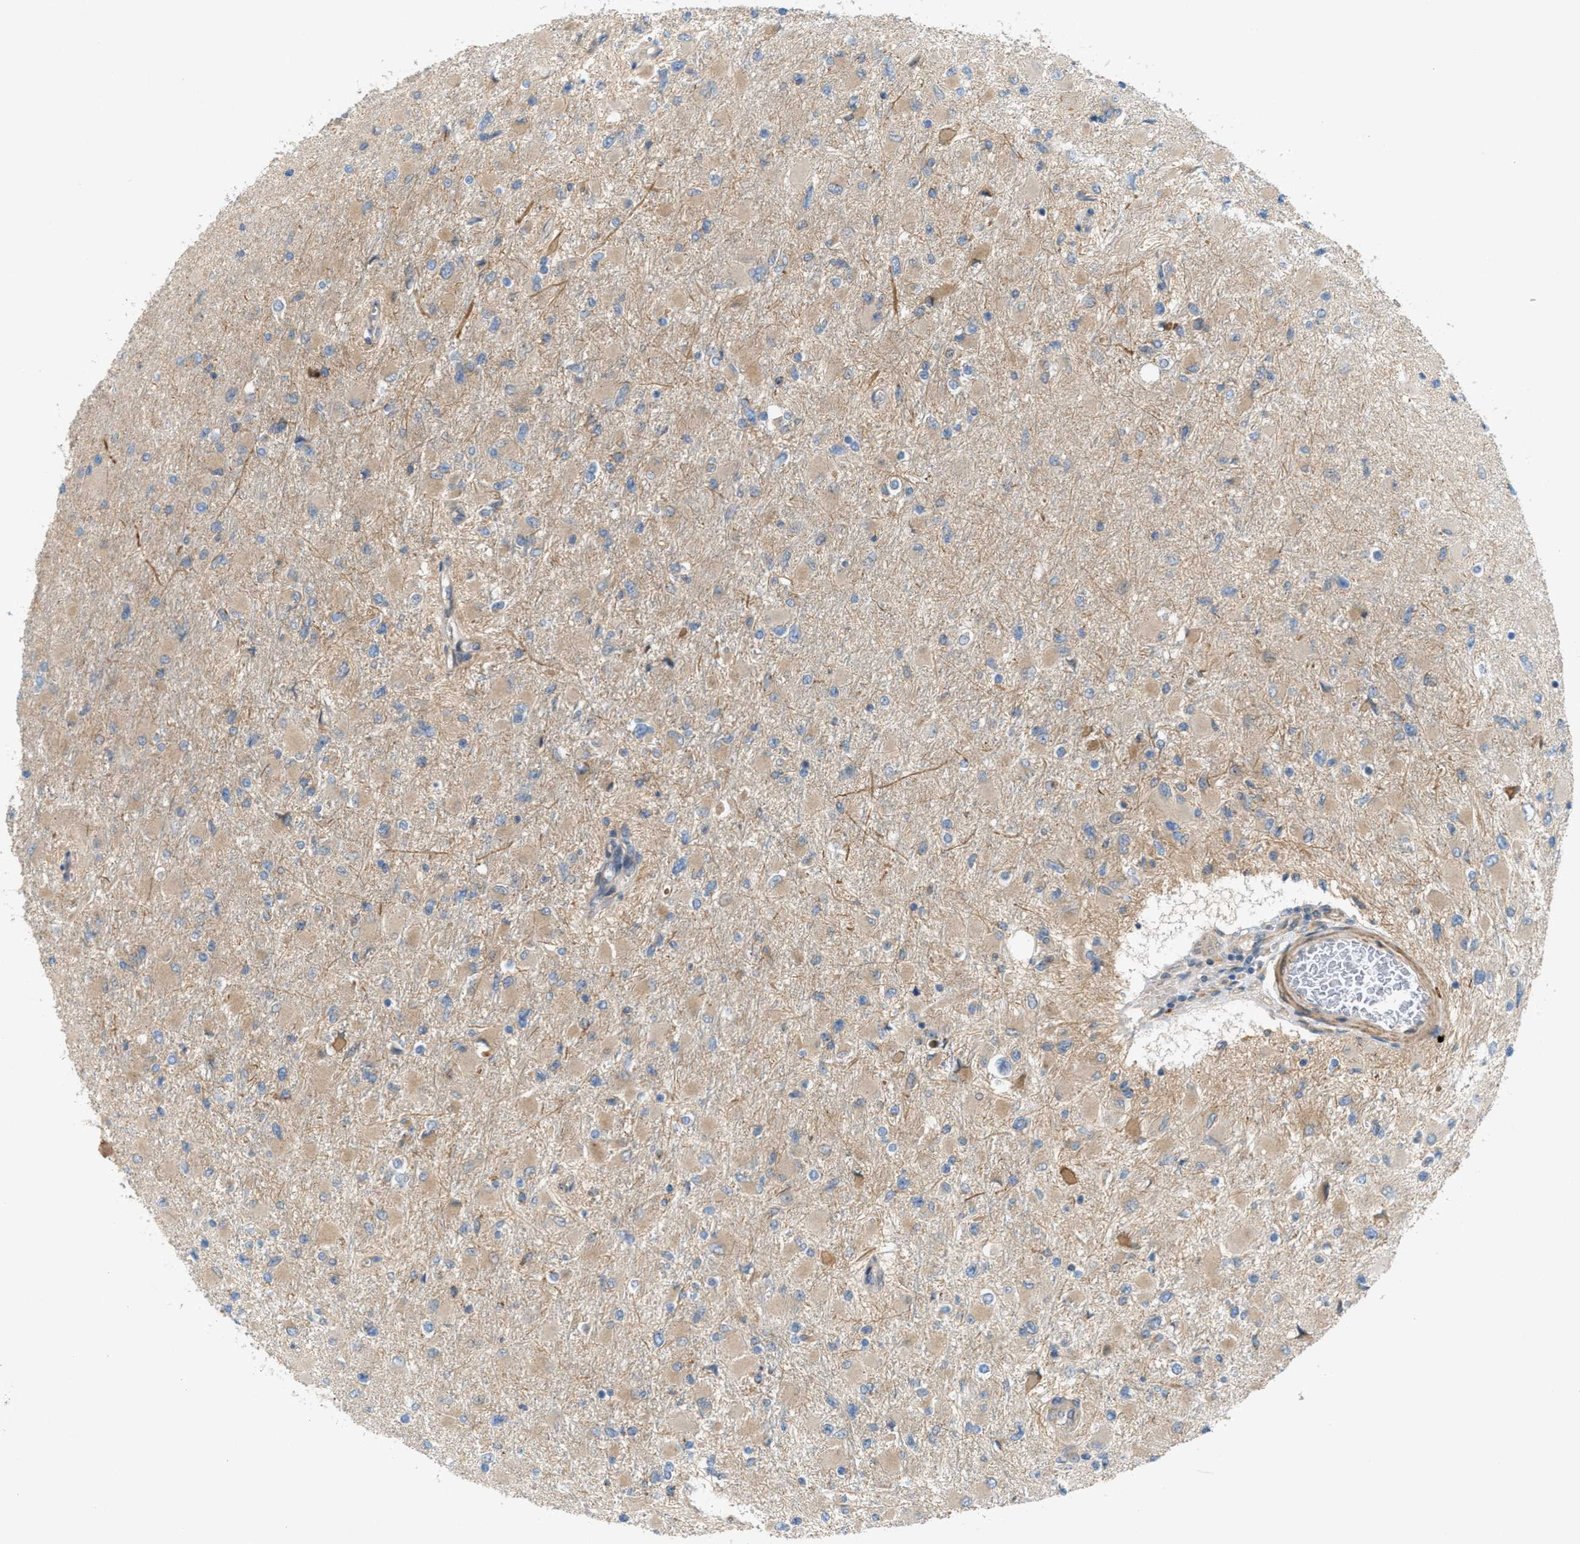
{"staining": {"intensity": "weak", "quantity": ">75%", "location": "cytoplasmic/membranous"}, "tissue": "glioma", "cell_type": "Tumor cells", "image_type": "cancer", "snomed": [{"axis": "morphology", "description": "Glioma, malignant, High grade"}, {"axis": "topography", "description": "Cerebral cortex"}], "caption": "Immunohistochemical staining of malignant glioma (high-grade) displays low levels of weak cytoplasmic/membranous expression in about >75% of tumor cells.", "gene": "CYB5D1", "patient": {"sex": "female", "age": 36}}